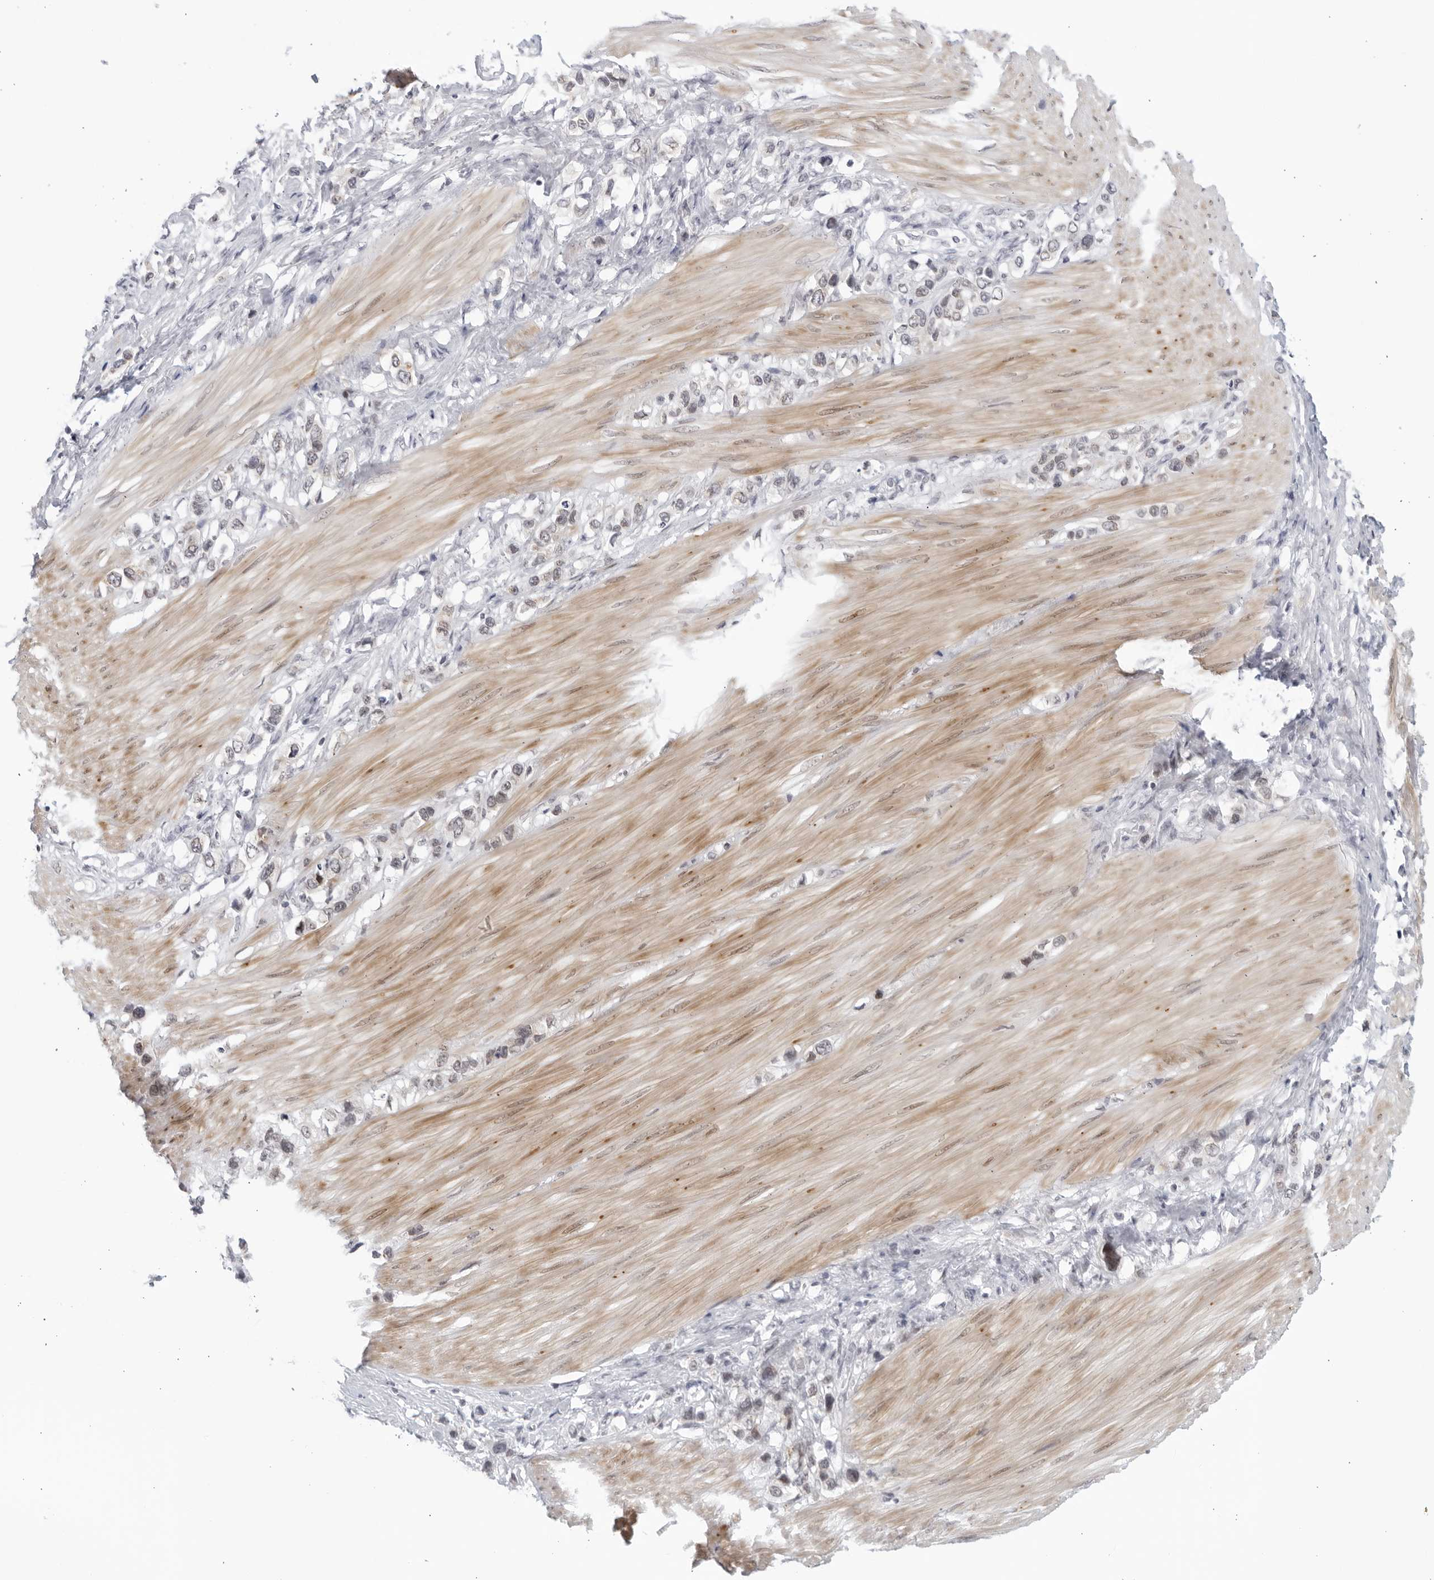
{"staining": {"intensity": "negative", "quantity": "none", "location": "none"}, "tissue": "stomach cancer", "cell_type": "Tumor cells", "image_type": "cancer", "snomed": [{"axis": "morphology", "description": "Adenocarcinoma, NOS"}, {"axis": "topography", "description": "Stomach"}], "caption": "This is a micrograph of IHC staining of adenocarcinoma (stomach), which shows no staining in tumor cells. (DAB (3,3'-diaminobenzidine) immunohistochemistry (IHC) with hematoxylin counter stain).", "gene": "WDTC1", "patient": {"sex": "female", "age": 65}}